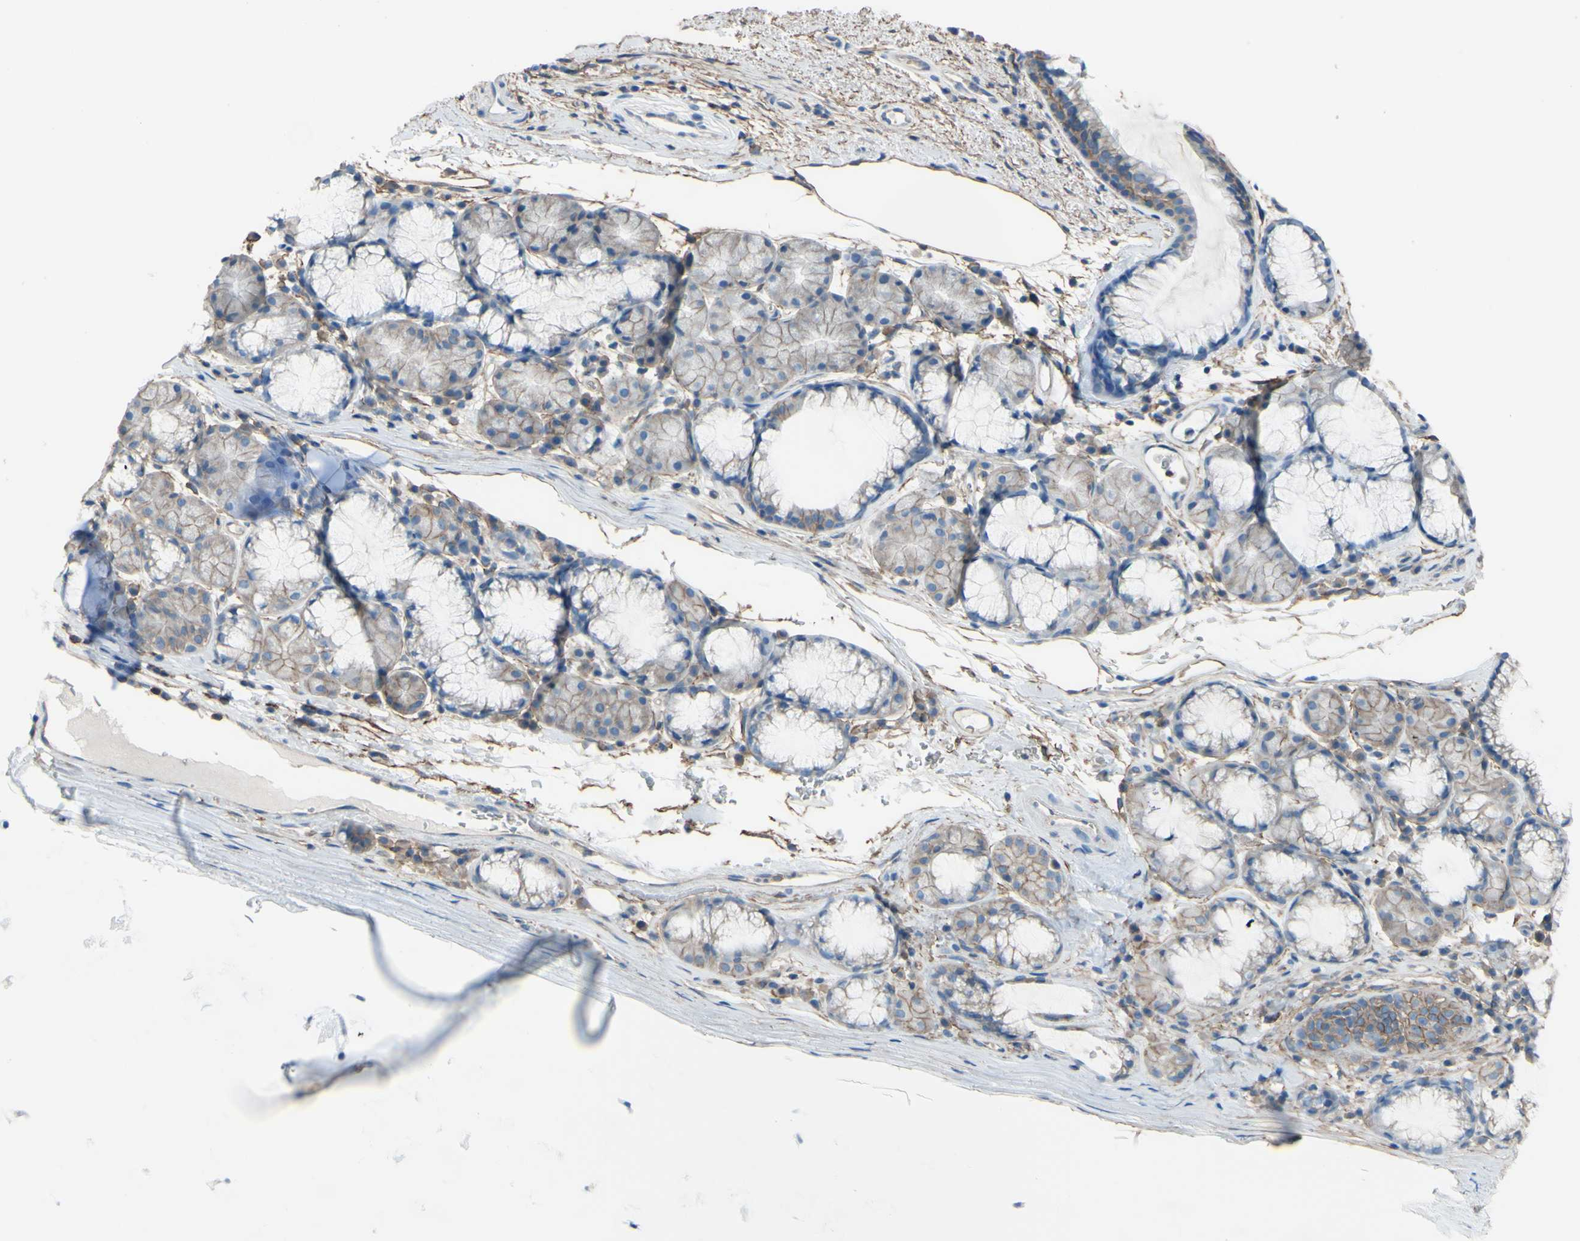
{"staining": {"intensity": "weak", "quantity": "25%-75%", "location": "cytoplasmic/membranous"}, "tissue": "bronchus", "cell_type": "Respiratory epithelial cells", "image_type": "normal", "snomed": [{"axis": "morphology", "description": "Normal tissue, NOS"}, {"axis": "topography", "description": "Bronchus"}], "caption": "Protein expression analysis of benign human bronchus reveals weak cytoplasmic/membranous expression in approximately 25%-75% of respiratory epithelial cells. (DAB IHC, brown staining for protein, blue staining for nuclei).", "gene": "ADD1", "patient": {"sex": "female", "age": 54}}